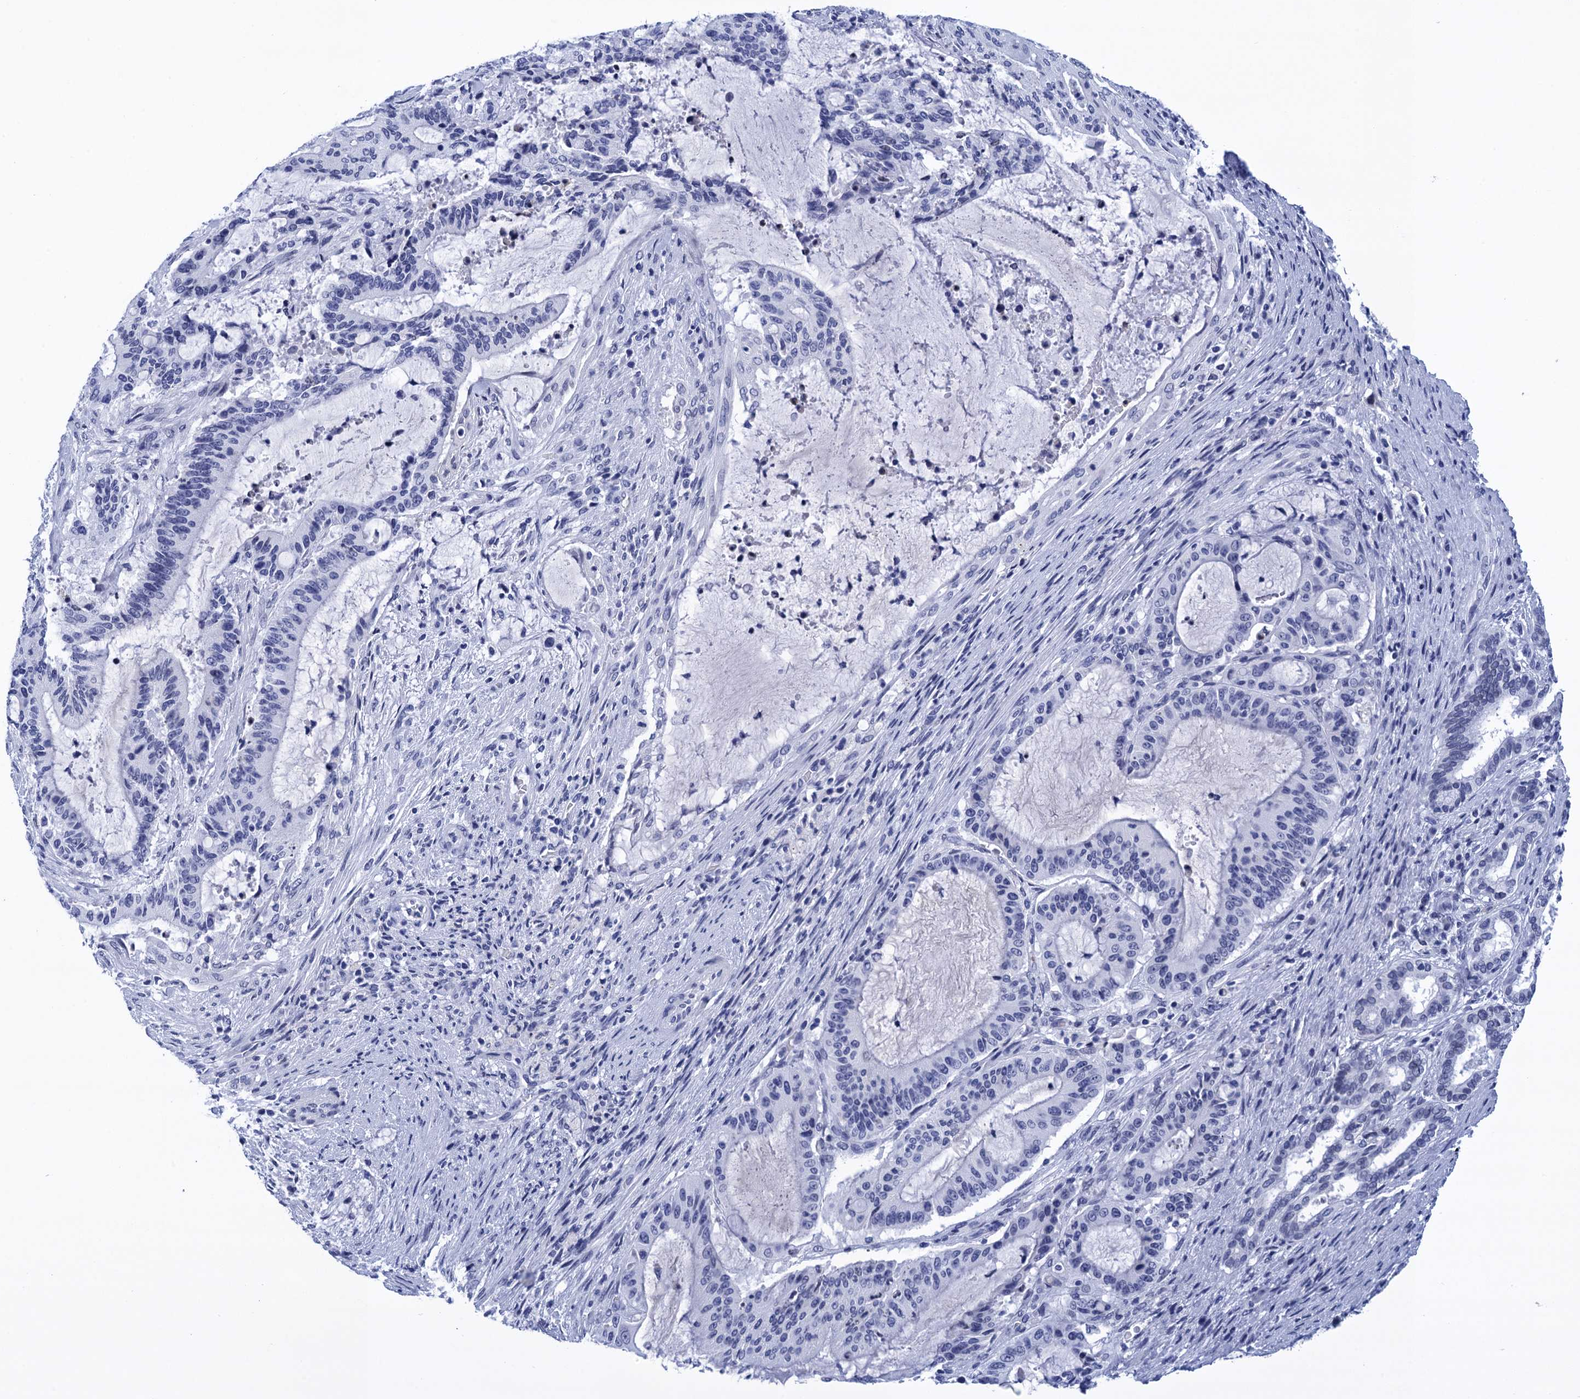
{"staining": {"intensity": "negative", "quantity": "none", "location": "none"}, "tissue": "liver cancer", "cell_type": "Tumor cells", "image_type": "cancer", "snomed": [{"axis": "morphology", "description": "Normal tissue, NOS"}, {"axis": "morphology", "description": "Cholangiocarcinoma"}, {"axis": "topography", "description": "Liver"}, {"axis": "topography", "description": "Peripheral nerve tissue"}], "caption": "Tumor cells show no significant protein expression in liver cholangiocarcinoma.", "gene": "METTL25", "patient": {"sex": "female", "age": 73}}